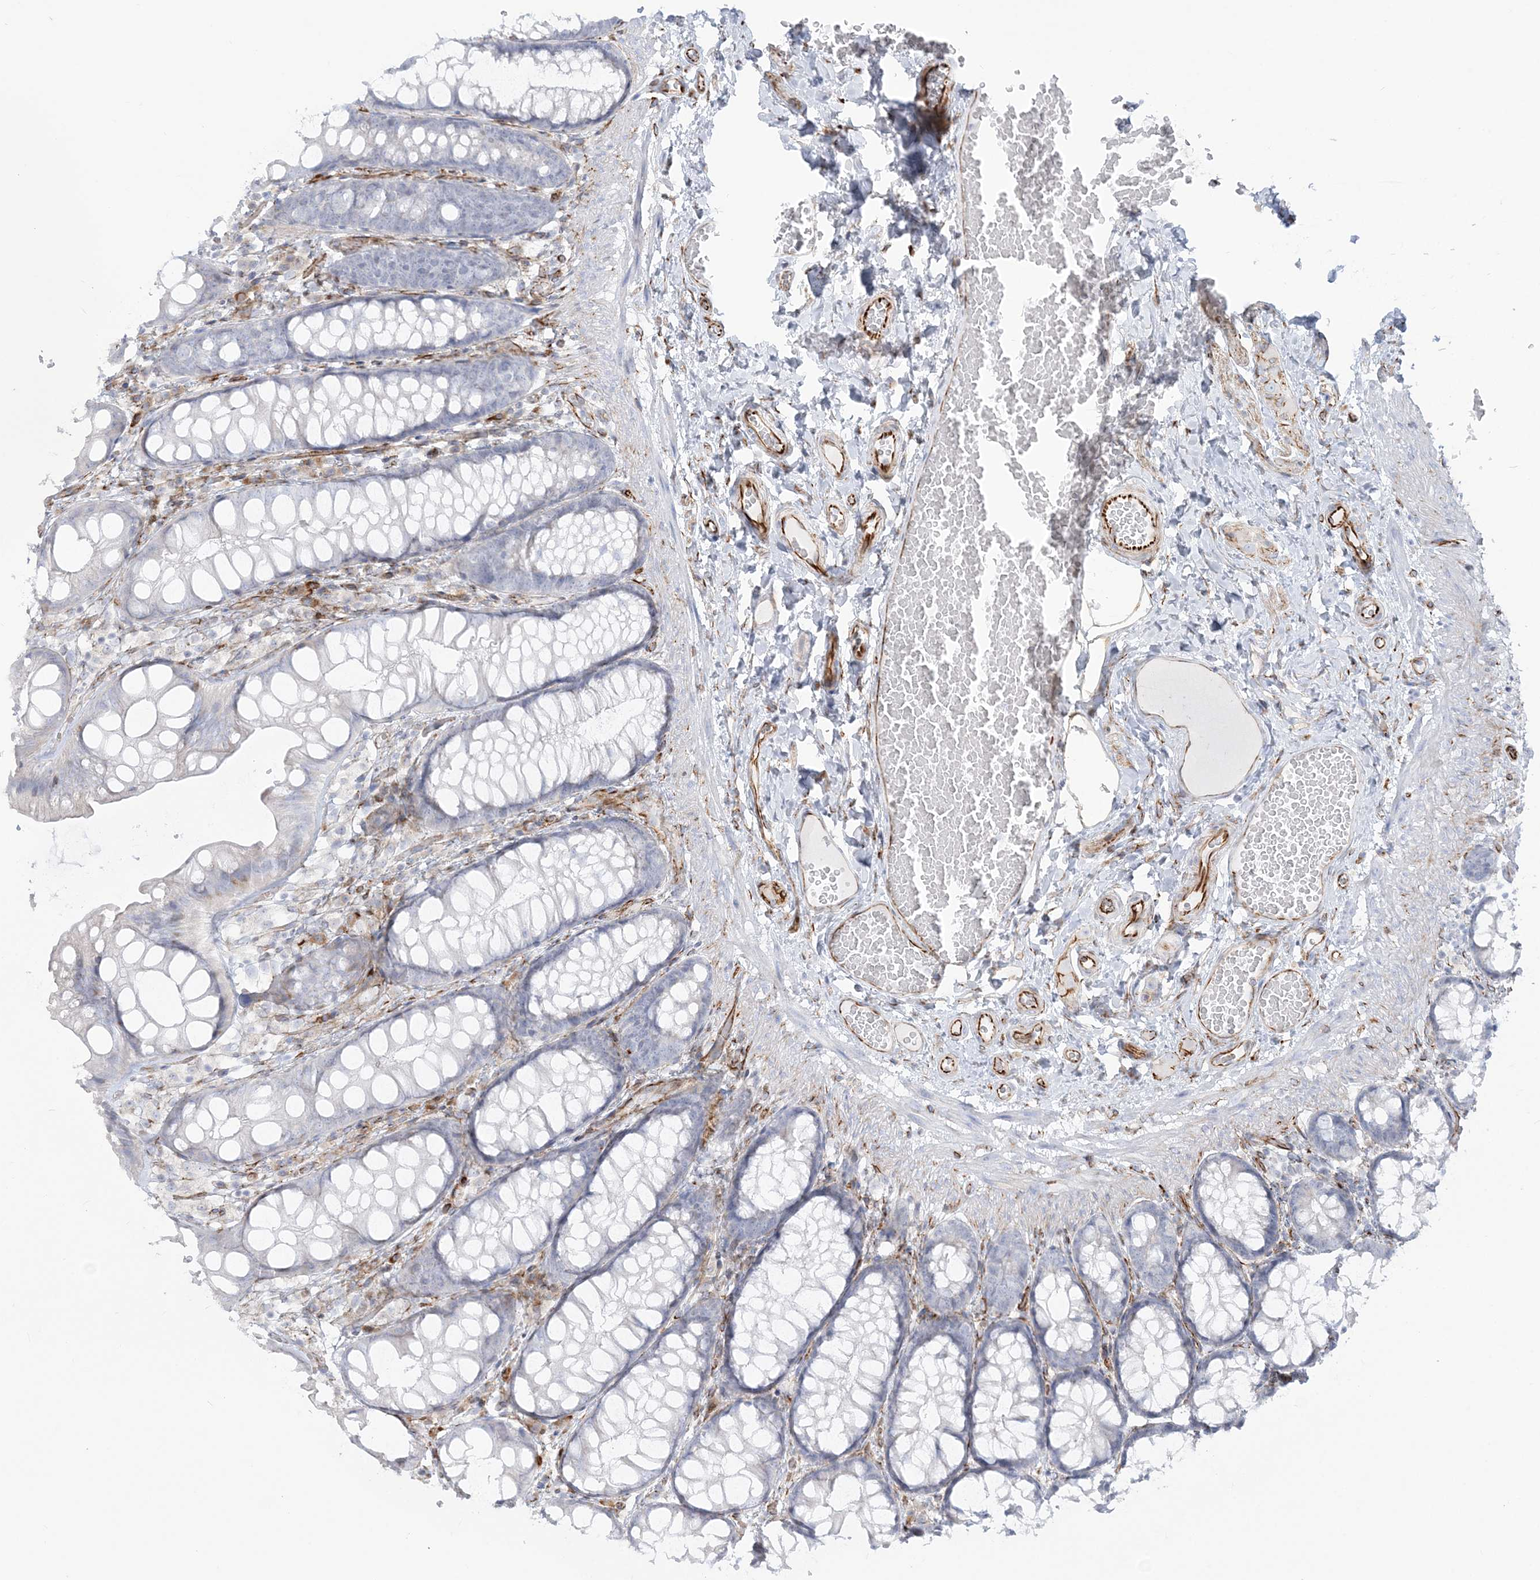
{"staining": {"intensity": "strong", "quantity": ">75%", "location": "cytoplasmic/membranous"}, "tissue": "colon", "cell_type": "Endothelial cells", "image_type": "normal", "snomed": [{"axis": "morphology", "description": "Normal tissue, NOS"}, {"axis": "topography", "description": "Colon"}], "caption": "High-power microscopy captured an immunohistochemistry (IHC) photomicrograph of benign colon, revealing strong cytoplasmic/membranous staining in approximately >75% of endothelial cells.", "gene": "PPIL6", "patient": {"sex": "male", "age": 47}}